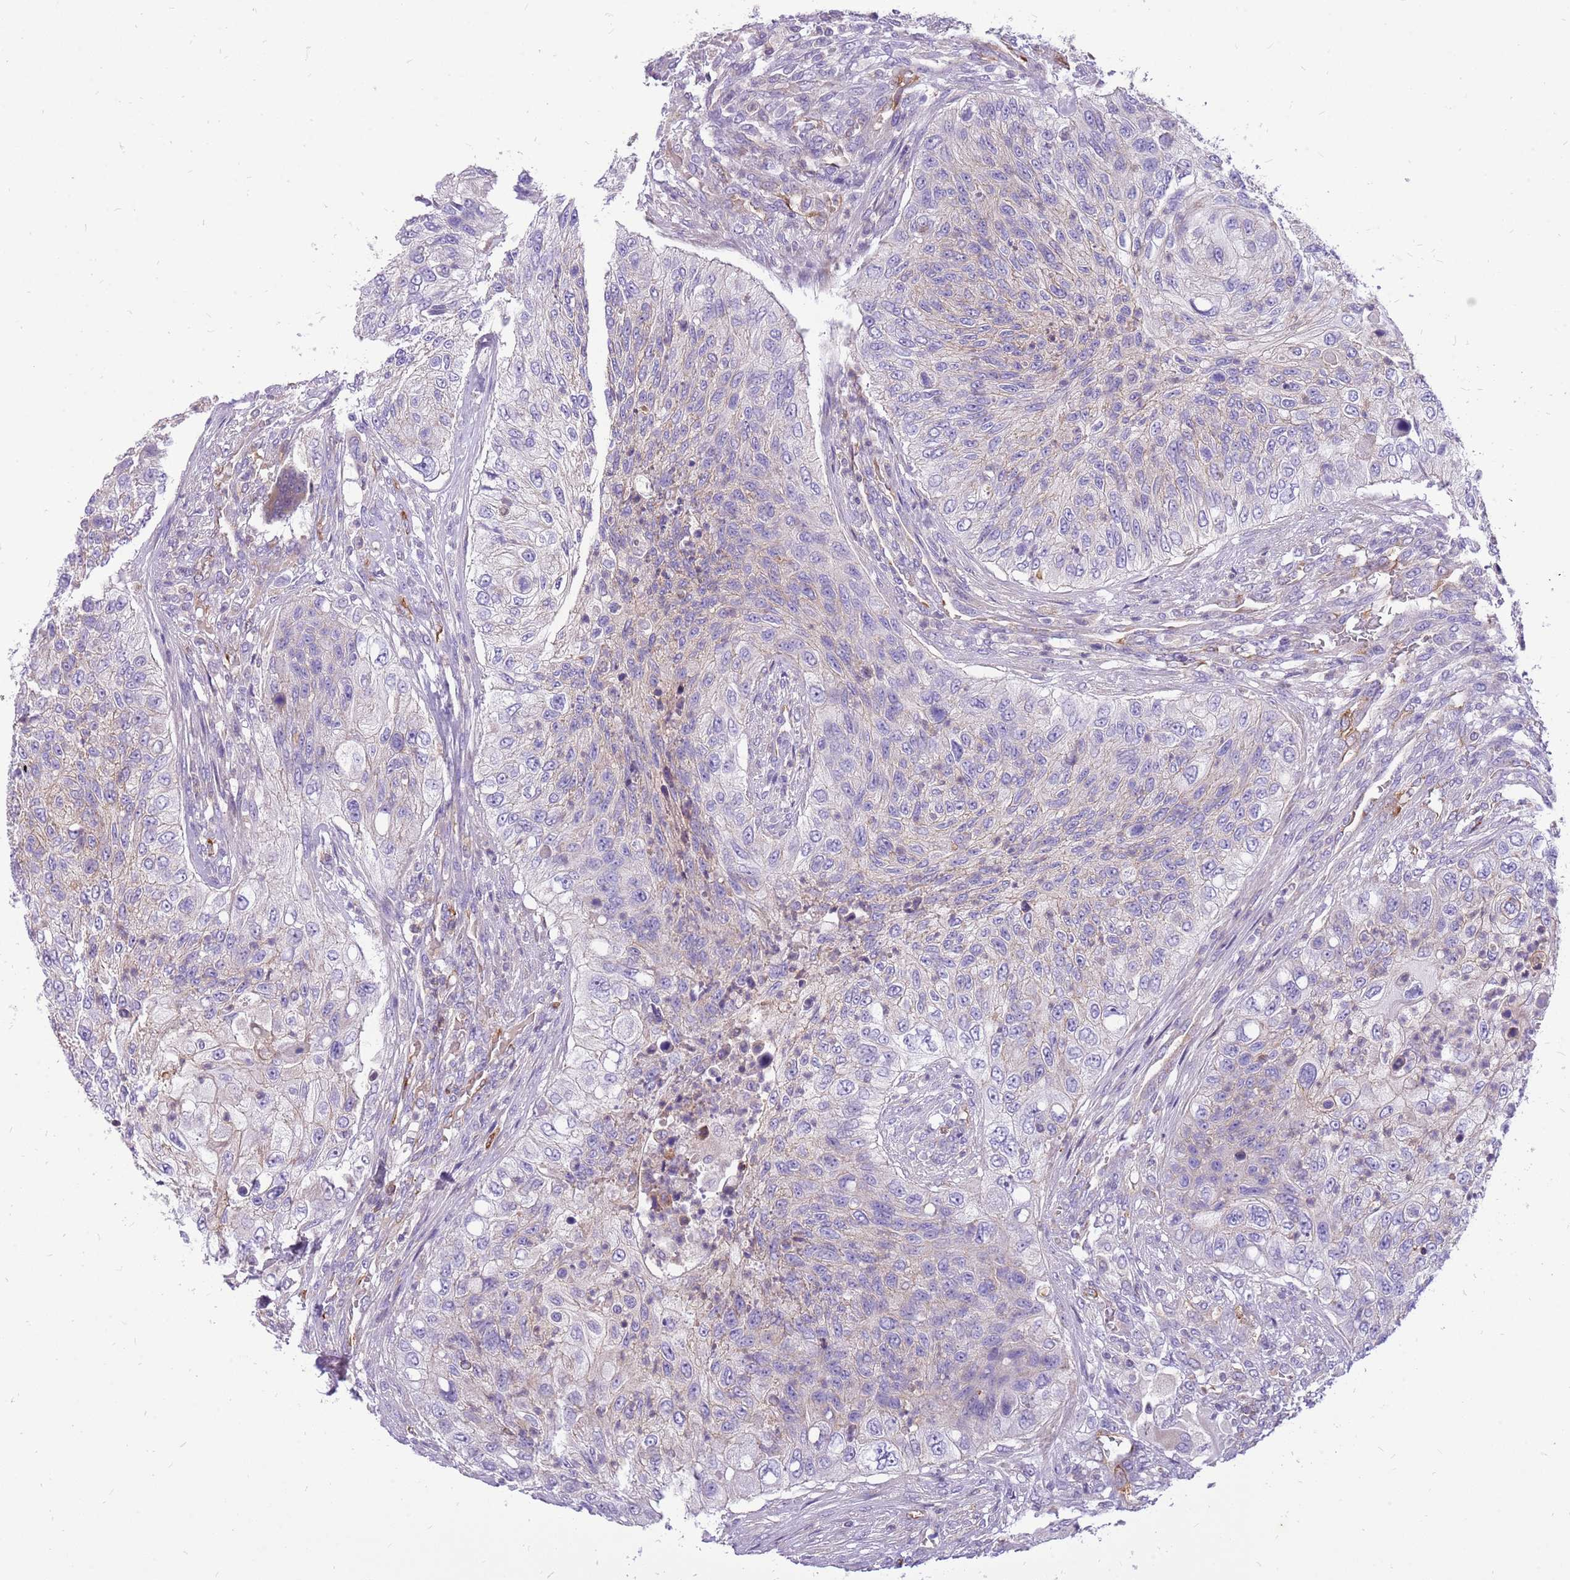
{"staining": {"intensity": "weak", "quantity": "<25%", "location": "cytoplasmic/membranous"}, "tissue": "urothelial cancer", "cell_type": "Tumor cells", "image_type": "cancer", "snomed": [{"axis": "morphology", "description": "Urothelial carcinoma, High grade"}, {"axis": "topography", "description": "Urinary bladder"}], "caption": "IHC image of neoplastic tissue: human high-grade urothelial carcinoma stained with DAB (3,3'-diaminobenzidine) displays no significant protein expression in tumor cells. (Immunohistochemistry, brightfield microscopy, high magnification).", "gene": "WDR90", "patient": {"sex": "female", "age": 60}}